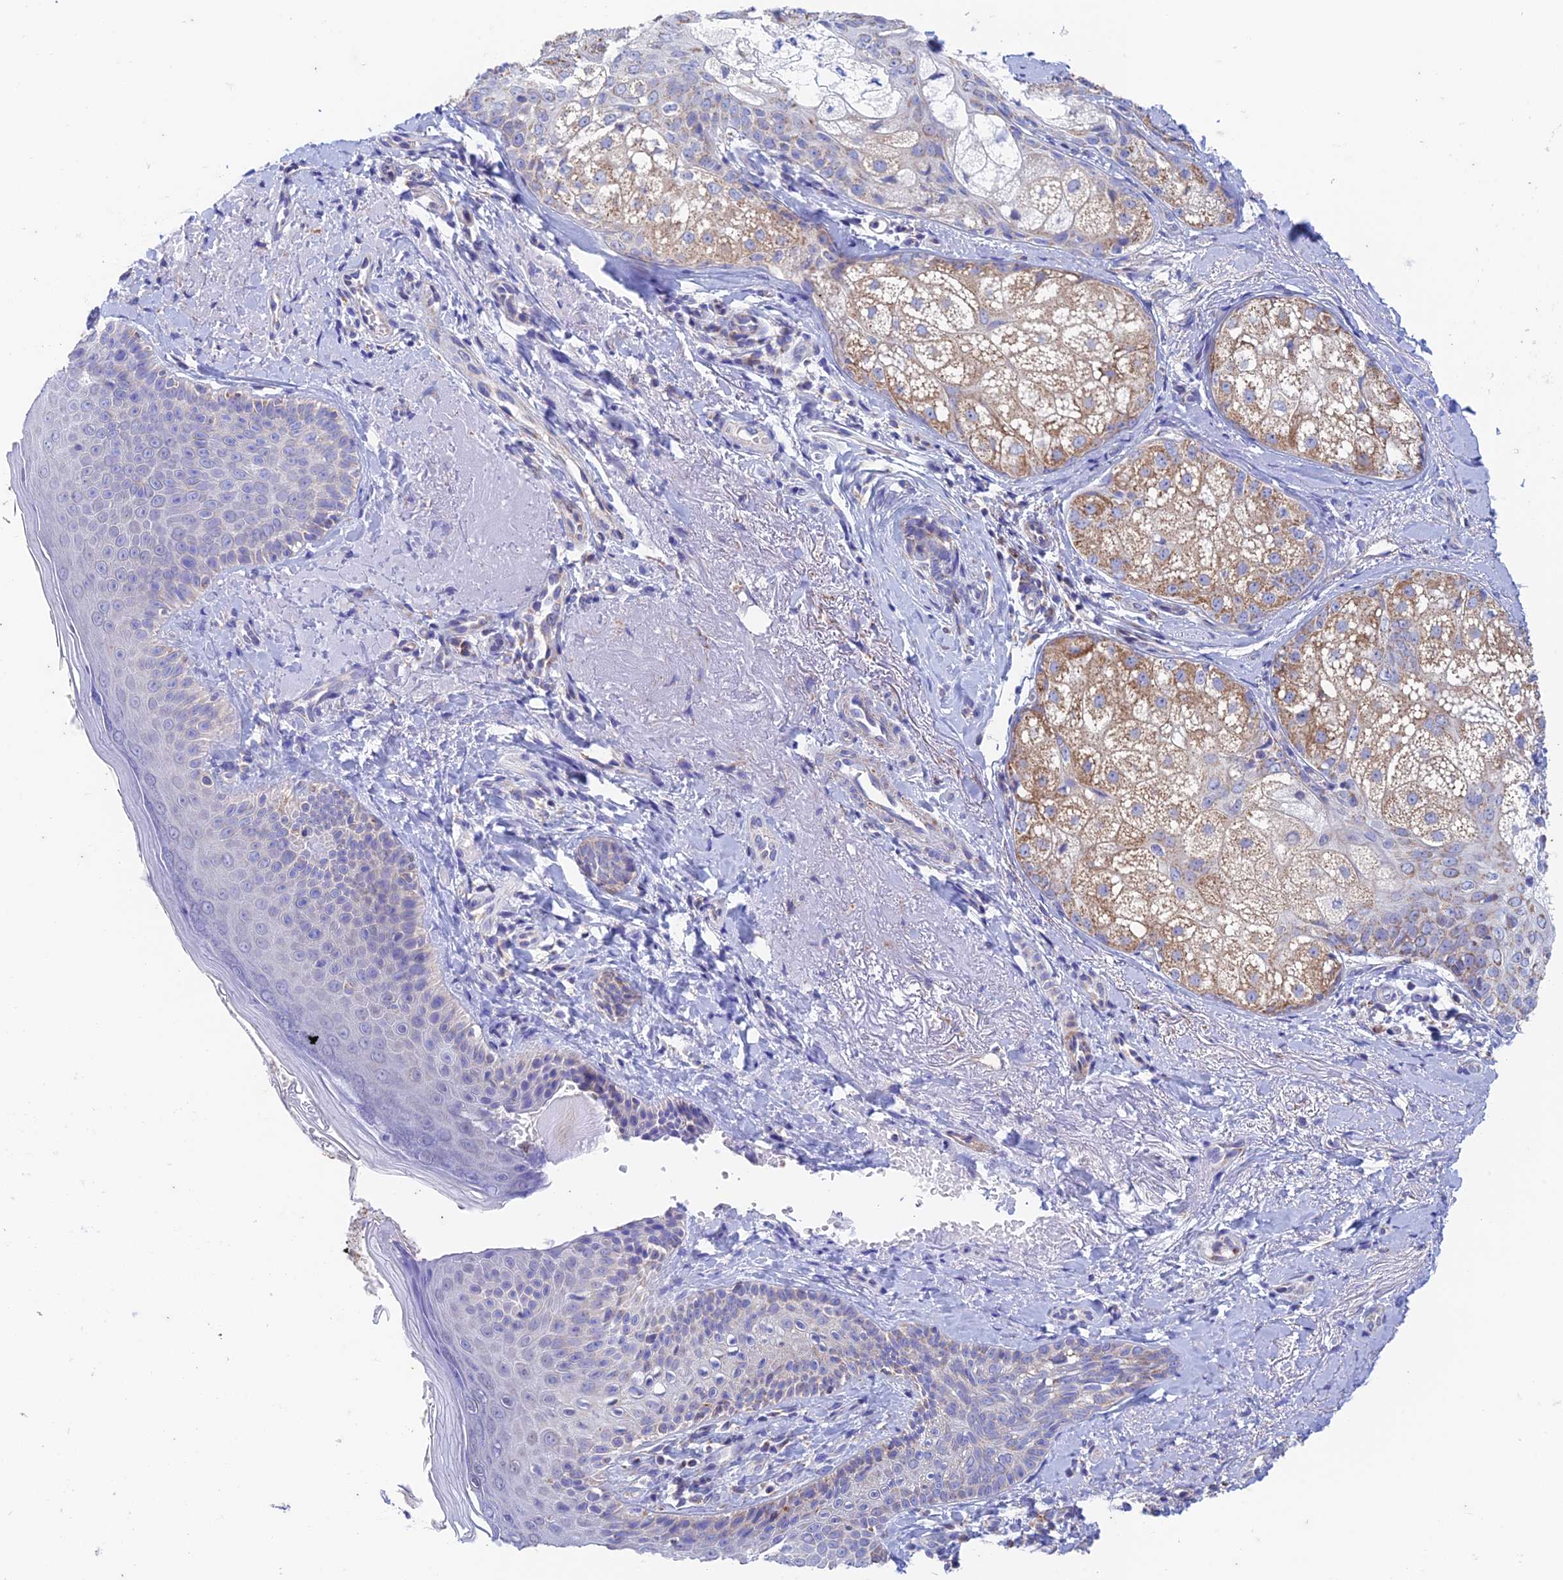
{"staining": {"intensity": "negative", "quantity": "none", "location": "none"}, "tissue": "skin", "cell_type": "Fibroblasts", "image_type": "normal", "snomed": [{"axis": "morphology", "description": "Normal tissue, NOS"}, {"axis": "topography", "description": "Skin"}], "caption": "IHC photomicrograph of benign skin: human skin stained with DAB shows no significant protein expression in fibroblasts. (DAB IHC visualized using brightfield microscopy, high magnification).", "gene": "ZNF181", "patient": {"sex": "male", "age": 57}}